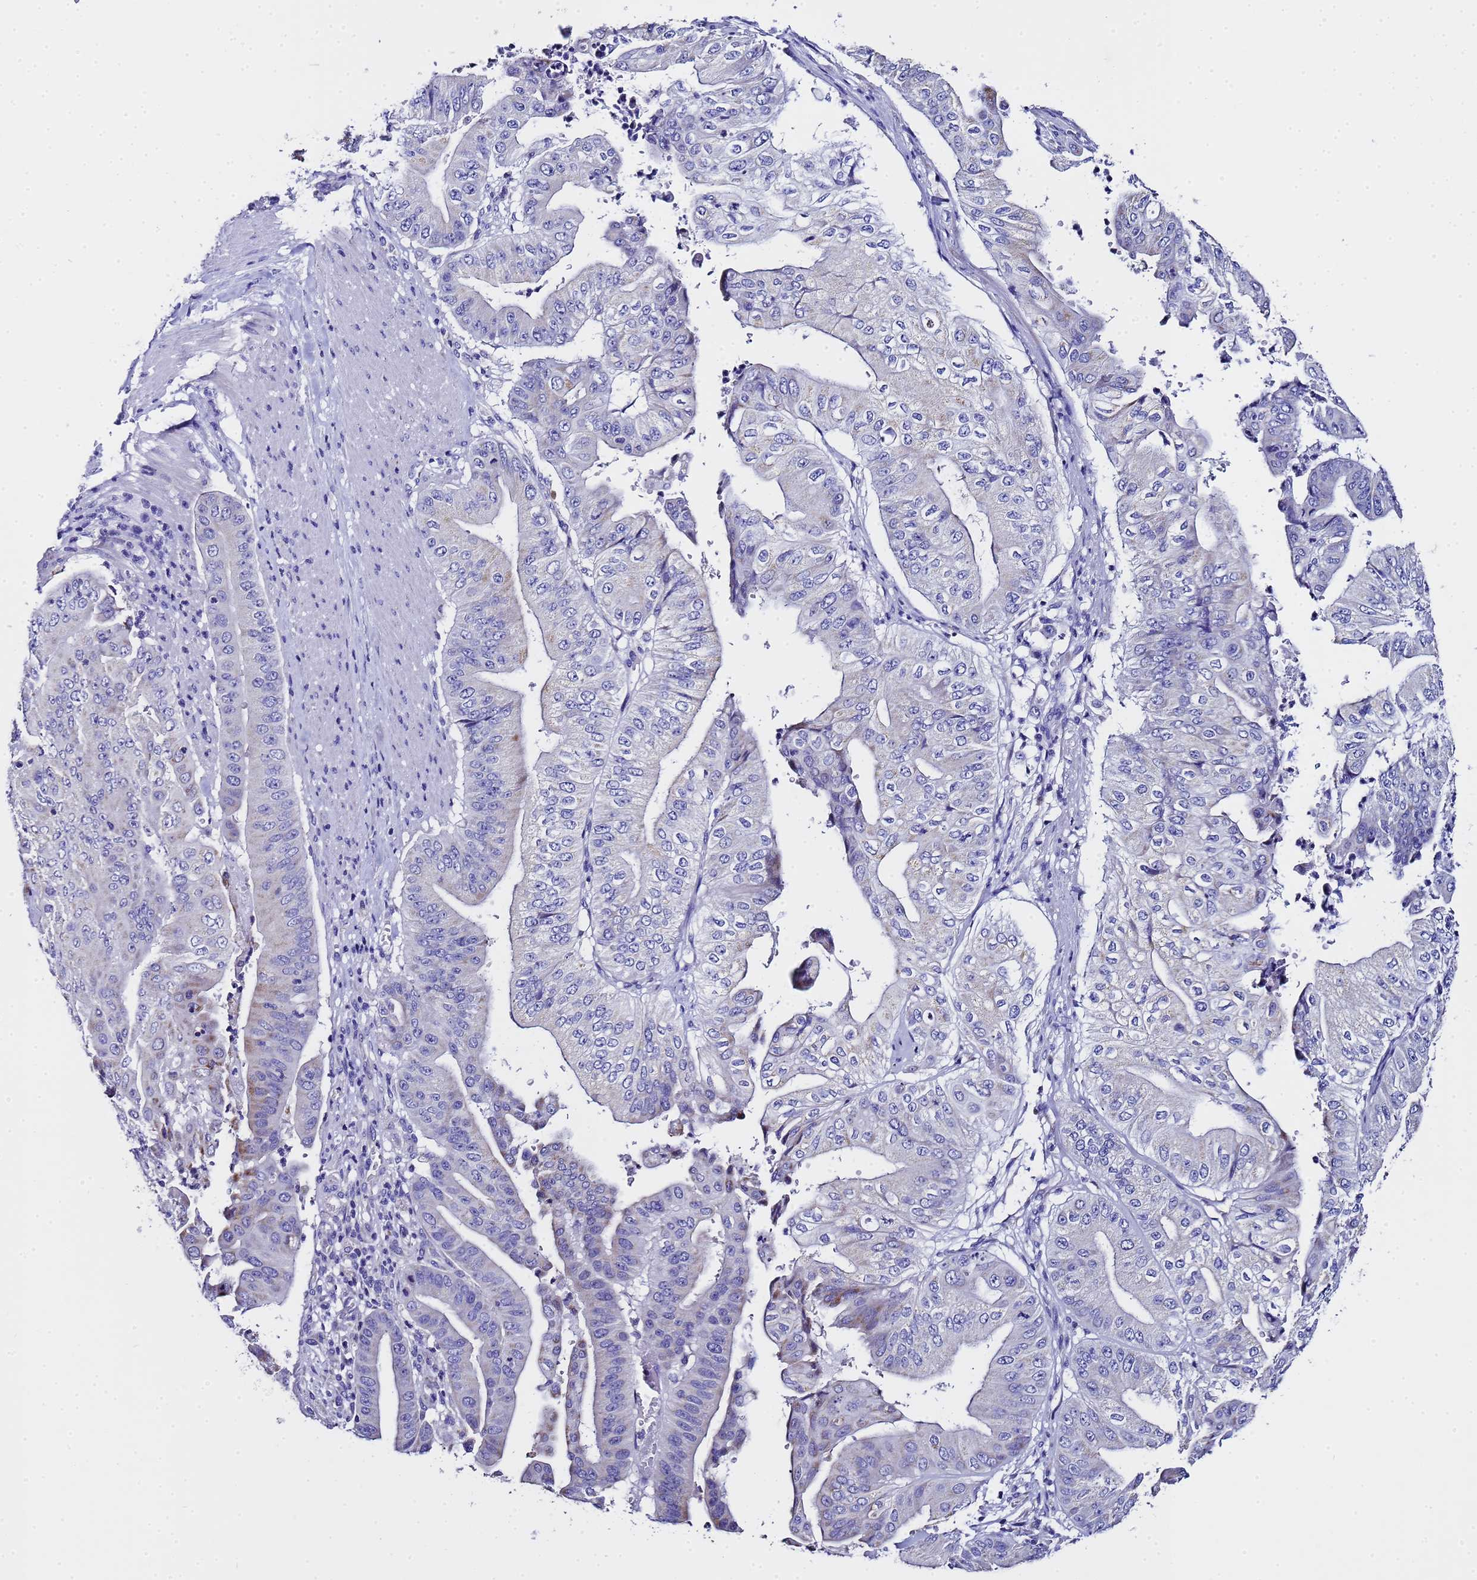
{"staining": {"intensity": "negative", "quantity": "none", "location": "none"}, "tissue": "pancreatic cancer", "cell_type": "Tumor cells", "image_type": "cancer", "snomed": [{"axis": "morphology", "description": "Adenocarcinoma, NOS"}, {"axis": "topography", "description": "Pancreas"}], "caption": "A micrograph of pancreatic cancer stained for a protein shows no brown staining in tumor cells.", "gene": "MRPS12", "patient": {"sex": "female", "age": 77}}